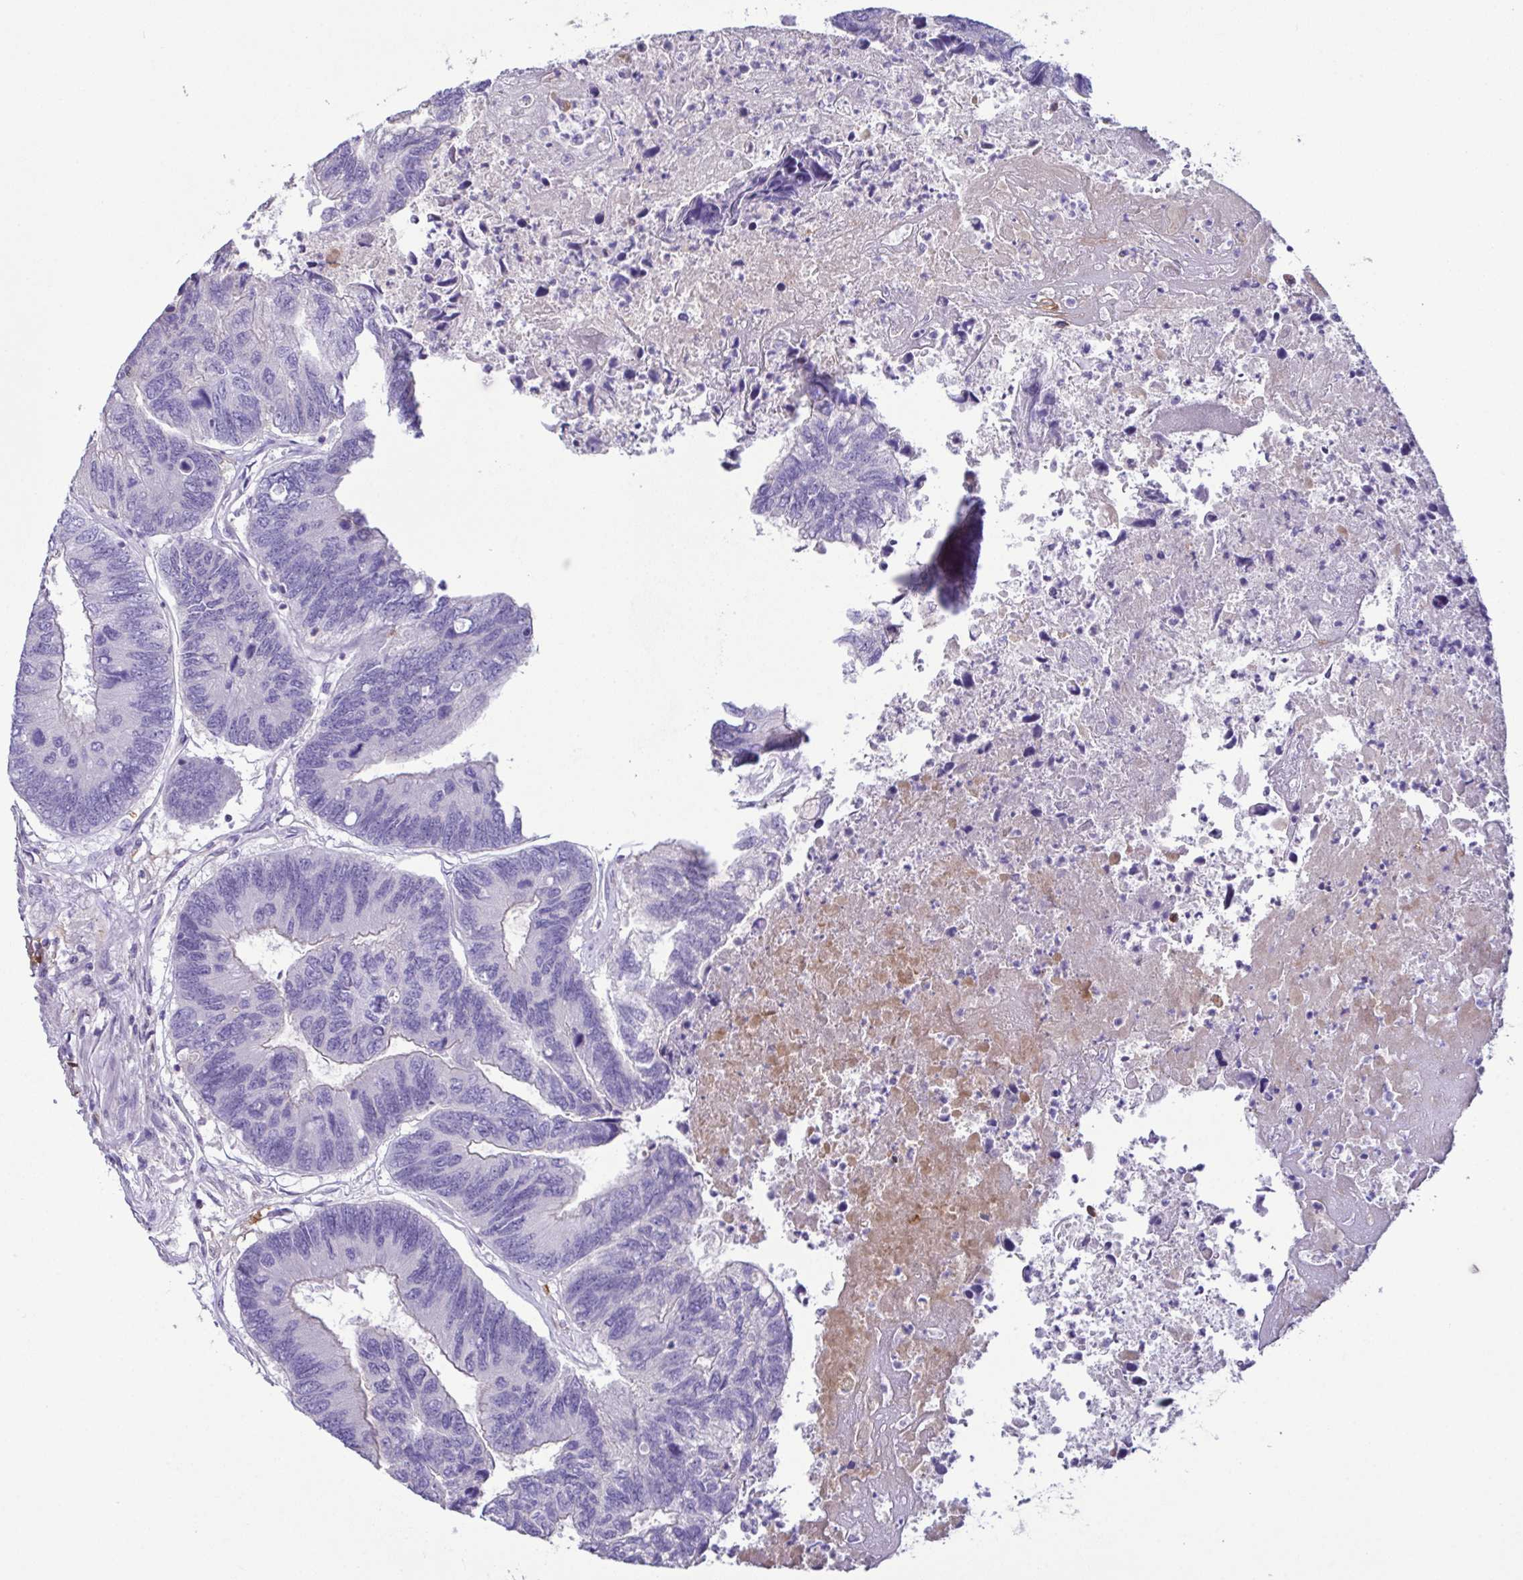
{"staining": {"intensity": "negative", "quantity": "none", "location": "none"}, "tissue": "colorectal cancer", "cell_type": "Tumor cells", "image_type": "cancer", "snomed": [{"axis": "morphology", "description": "Adenocarcinoma, NOS"}, {"axis": "topography", "description": "Colon"}], "caption": "An image of adenocarcinoma (colorectal) stained for a protein reveals no brown staining in tumor cells. Nuclei are stained in blue.", "gene": "MARCO", "patient": {"sex": "female", "age": 67}}